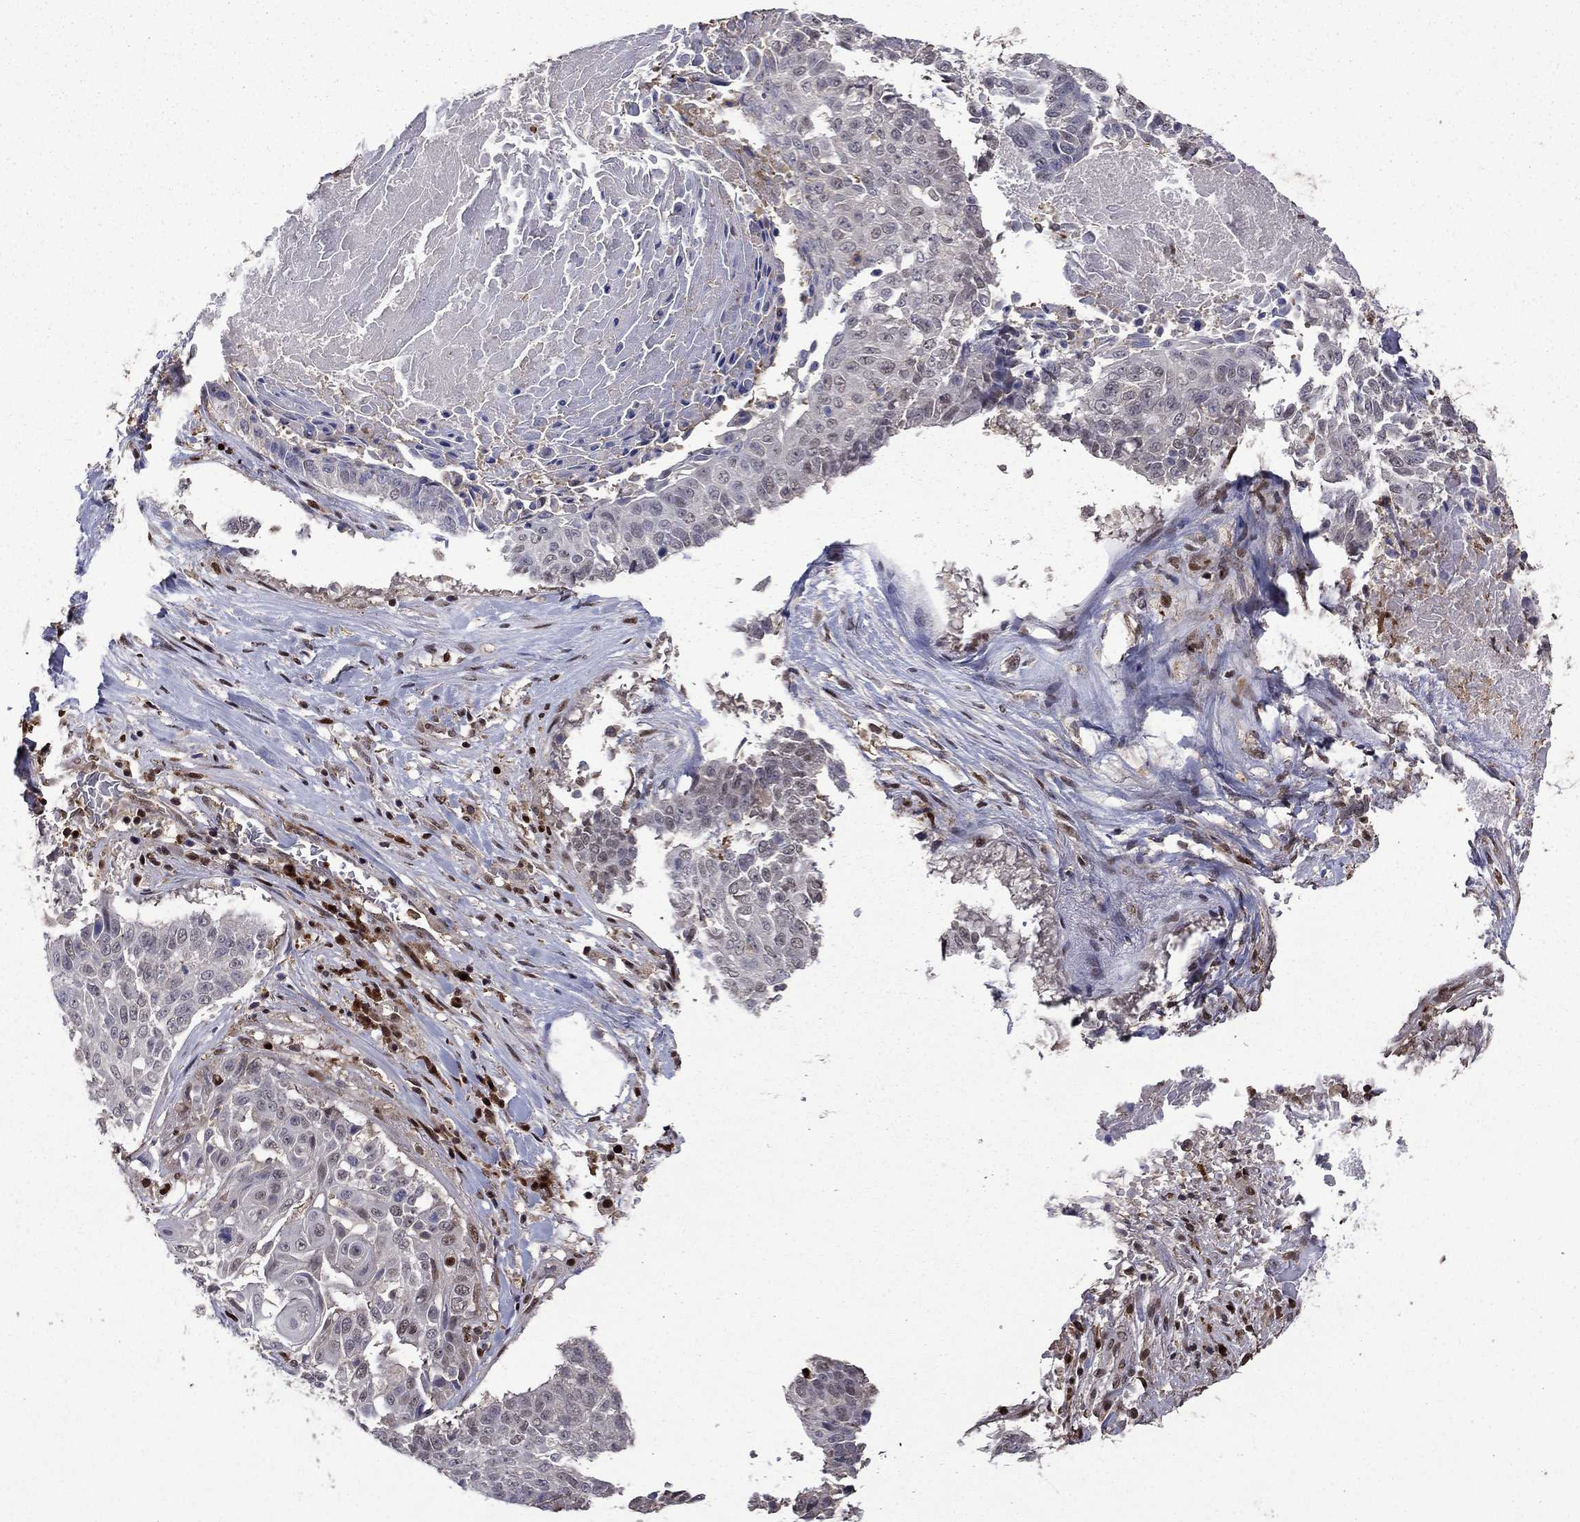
{"staining": {"intensity": "negative", "quantity": "none", "location": "none"}, "tissue": "lung cancer", "cell_type": "Tumor cells", "image_type": "cancer", "snomed": [{"axis": "morphology", "description": "Squamous cell carcinoma, NOS"}, {"axis": "topography", "description": "Lung"}], "caption": "Image shows no protein positivity in tumor cells of lung squamous cell carcinoma tissue.", "gene": "APPBP2", "patient": {"sex": "male", "age": 64}}